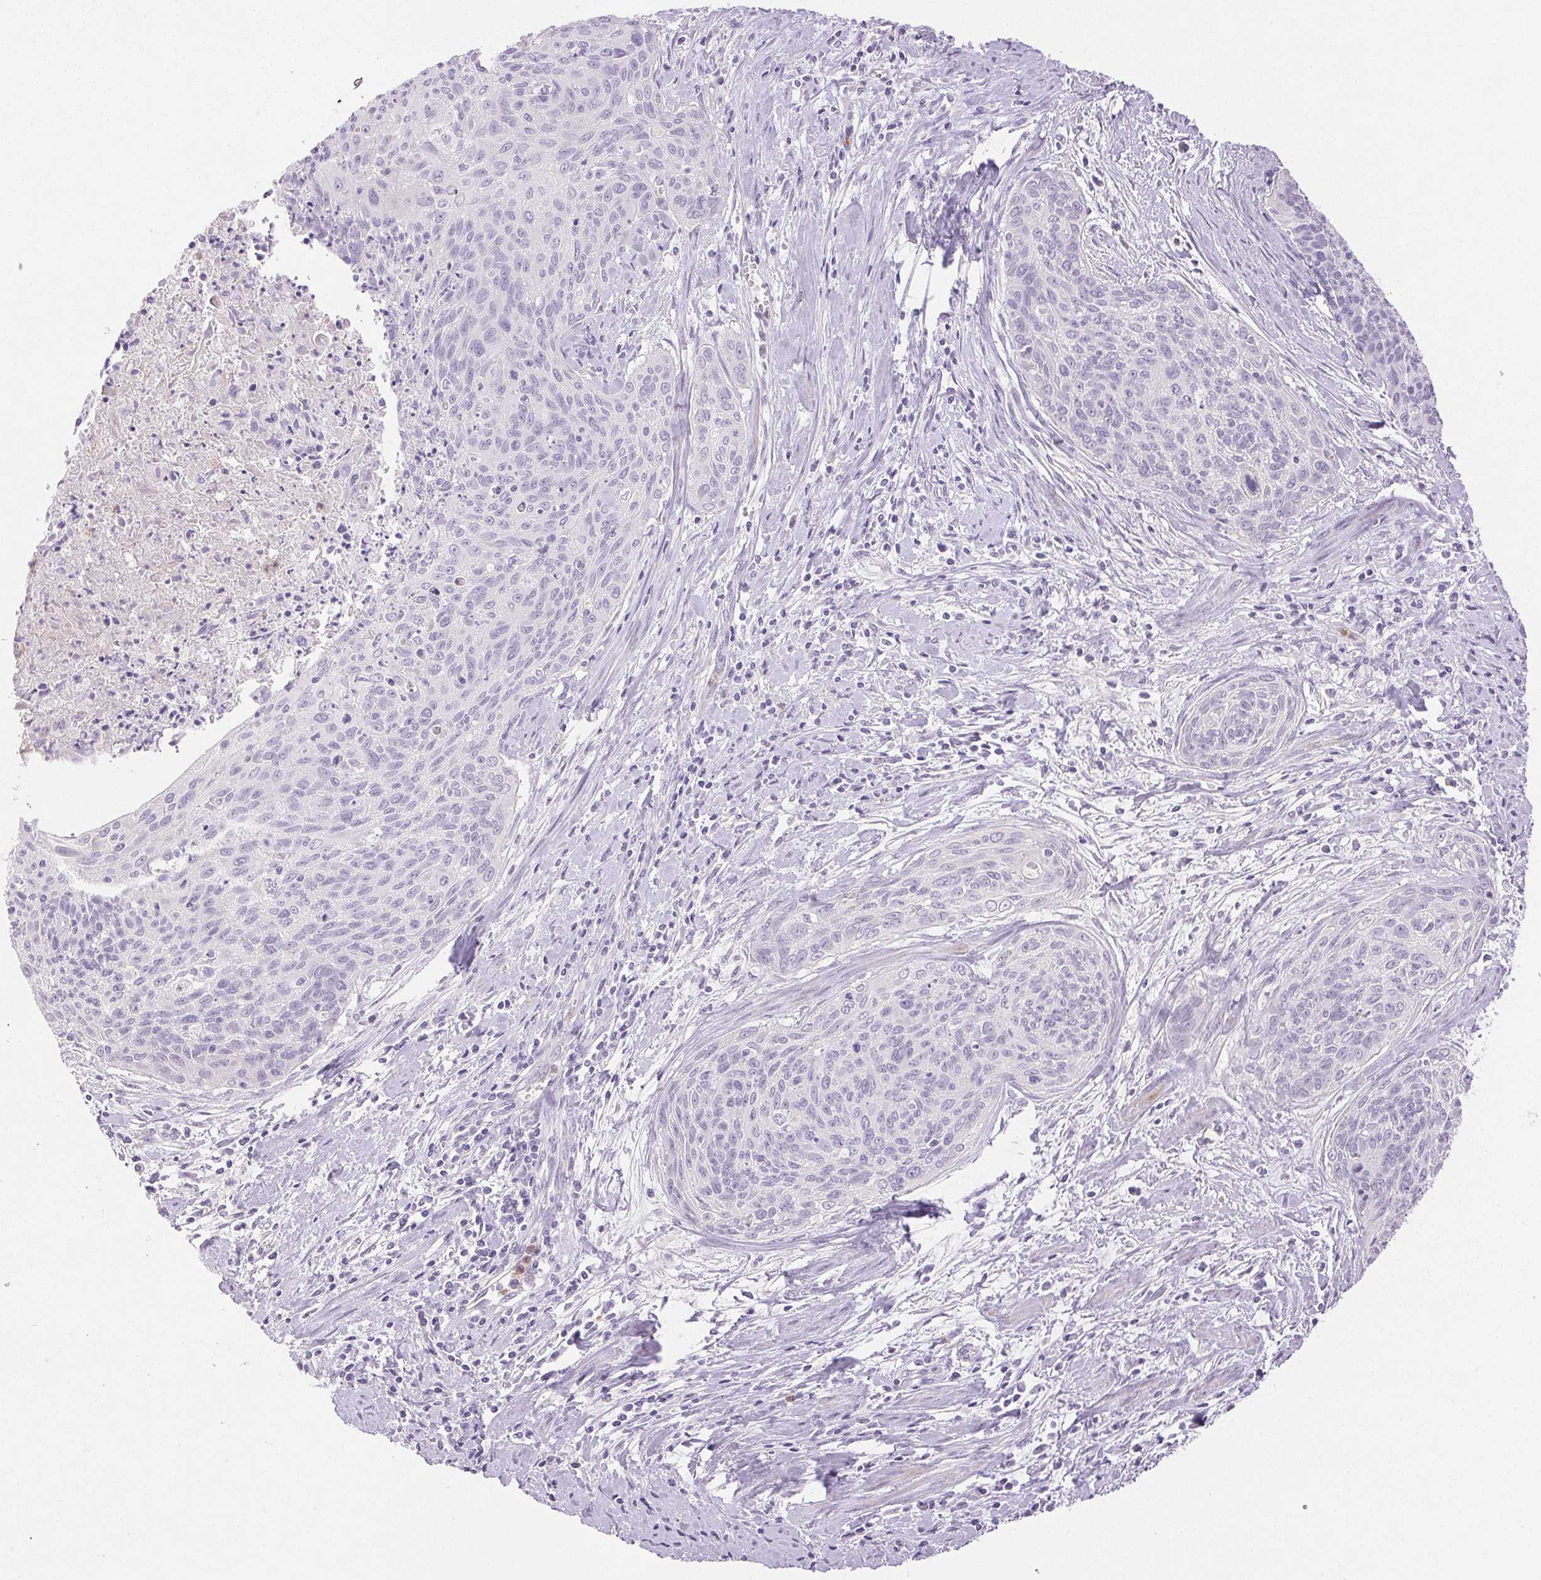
{"staining": {"intensity": "negative", "quantity": "none", "location": "none"}, "tissue": "cervical cancer", "cell_type": "Tumor cells", "image_type": "cancer", "snomed": [{"axis": "morphology", "description": "Squamous cell carcinoma, NOS"}, {"axis": "topography", "description": "Cervix"}], "caption": "IHC of cervical cancer (squamous cell carcinoma) demonstrates no staining in tumor cells.", "gene": "EMX2", "patient": {"sex": "female", "age": 55}}